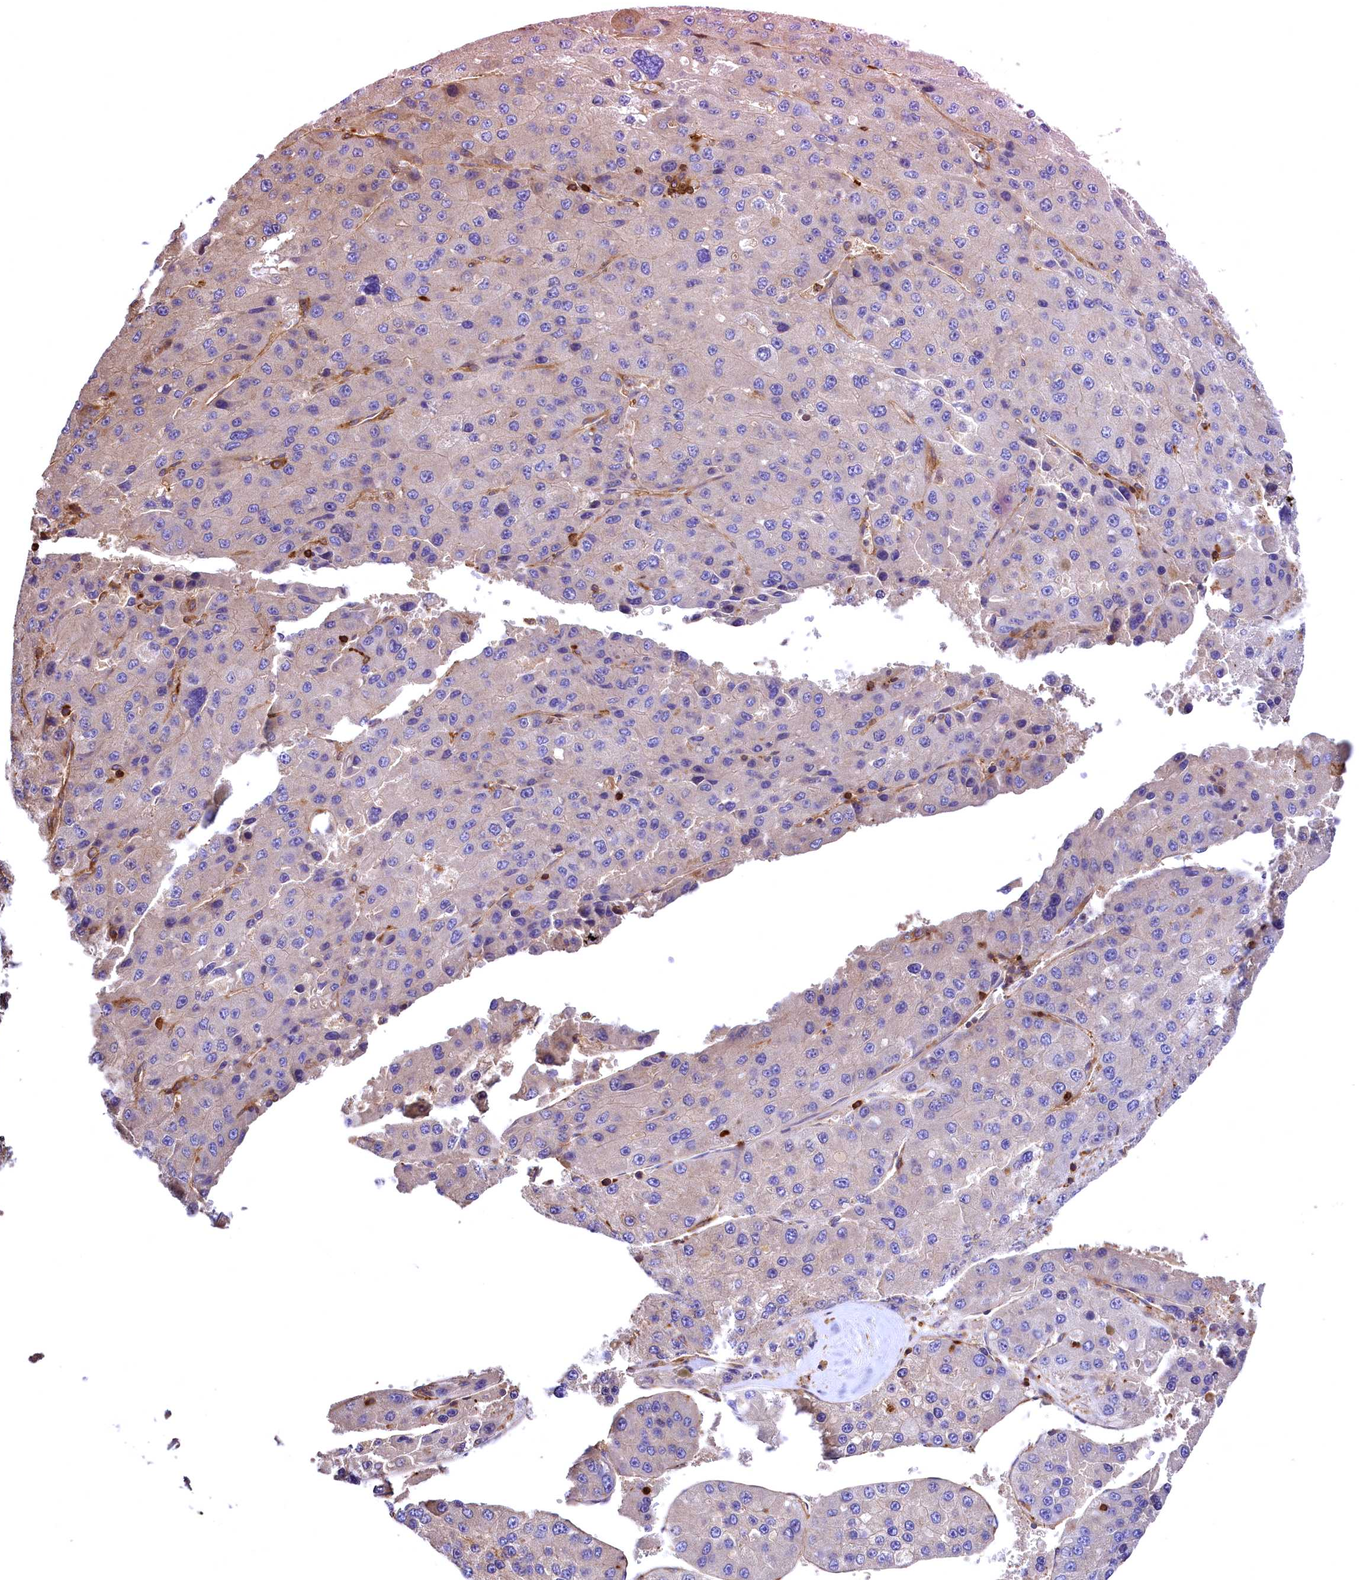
{"staining": {"intensity": "negative", "quantity": "none", "location": "none"}, "tissue": "liver cancer", "cell_type": "Tumor cells", "image_type": "cancer", "snomed": [{"axis": "morphology", "description": "Carcinoma, Hepatocellular, NOS"}, {"axis": "topography", "description": "Liver"}], "caption": "Immunohistochemical staining of liver cancer (hepatocellular carcinoma) shows no significant staining in tumor cells. The staining was performed using DAB (3,3'-diaminobenzidine) to visualize the protein expression in brown, while the nuclei were stained in blue with hematoxylin (Magnification: 20x).", "gene": "RARS2", "patient": {"sex": "female", "age": 73}}